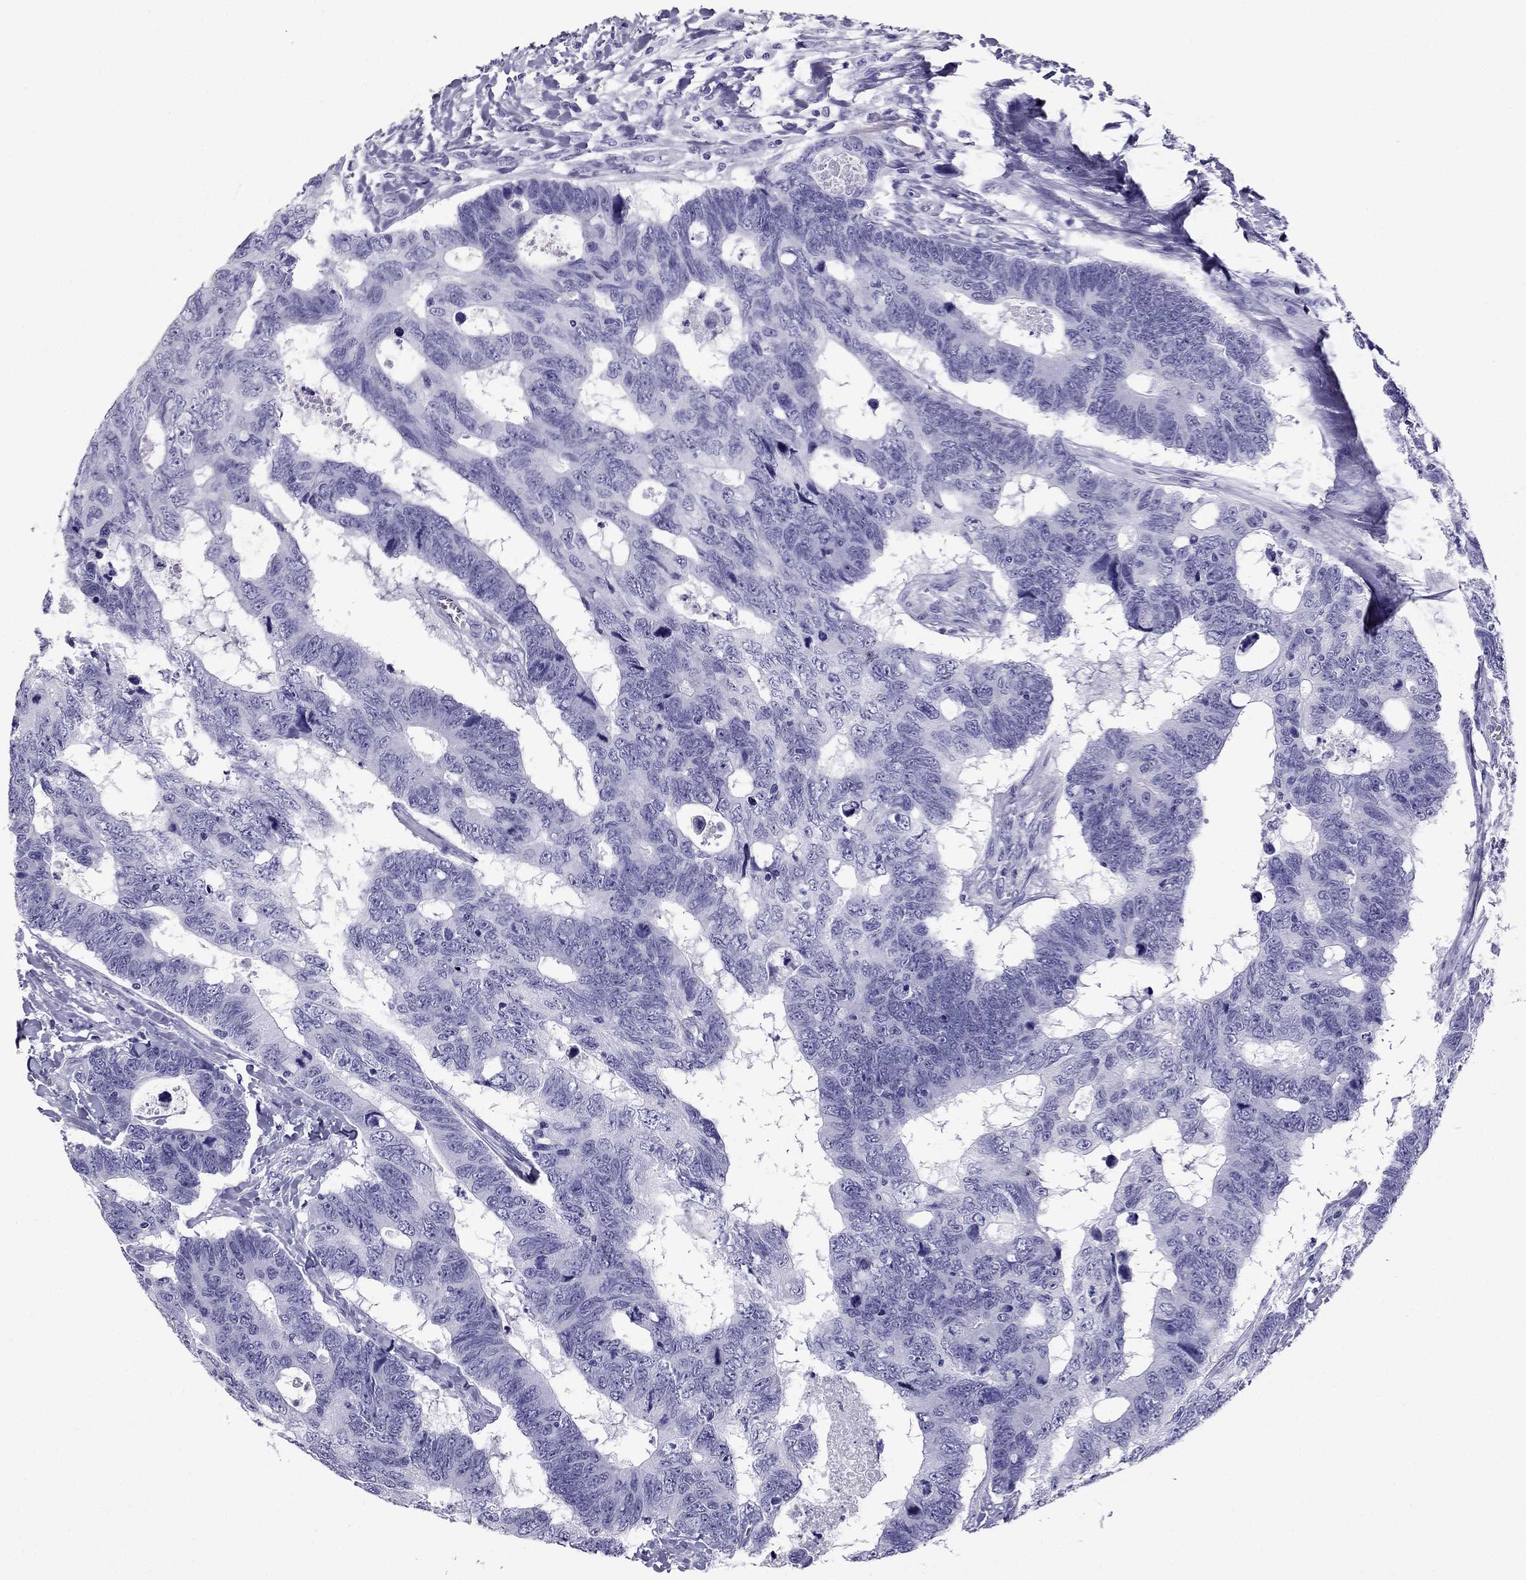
{"staining": {"intensity": "negative", "quantity": "none", "location": "none"}, "tissue": "colorectal cancer", "cell_type": "Tumor cells", "image_type": "cancer", "snomed": [{"axis": "morphology", "description": "Adenocarcinoma, NOS"}, {"axis": "topography", "description": "Colon"}], "caption": "Immunohistochemistry image of neoplastic tissue: human colorectal cancer stained with DAB exhibits no significant protein staining in tumor cells. (DAB immunohistochemistry (IHC) with hematoxylin counter stain).", "gene": "PDE6A", "patient": {"sex": "female", "age": 77}}